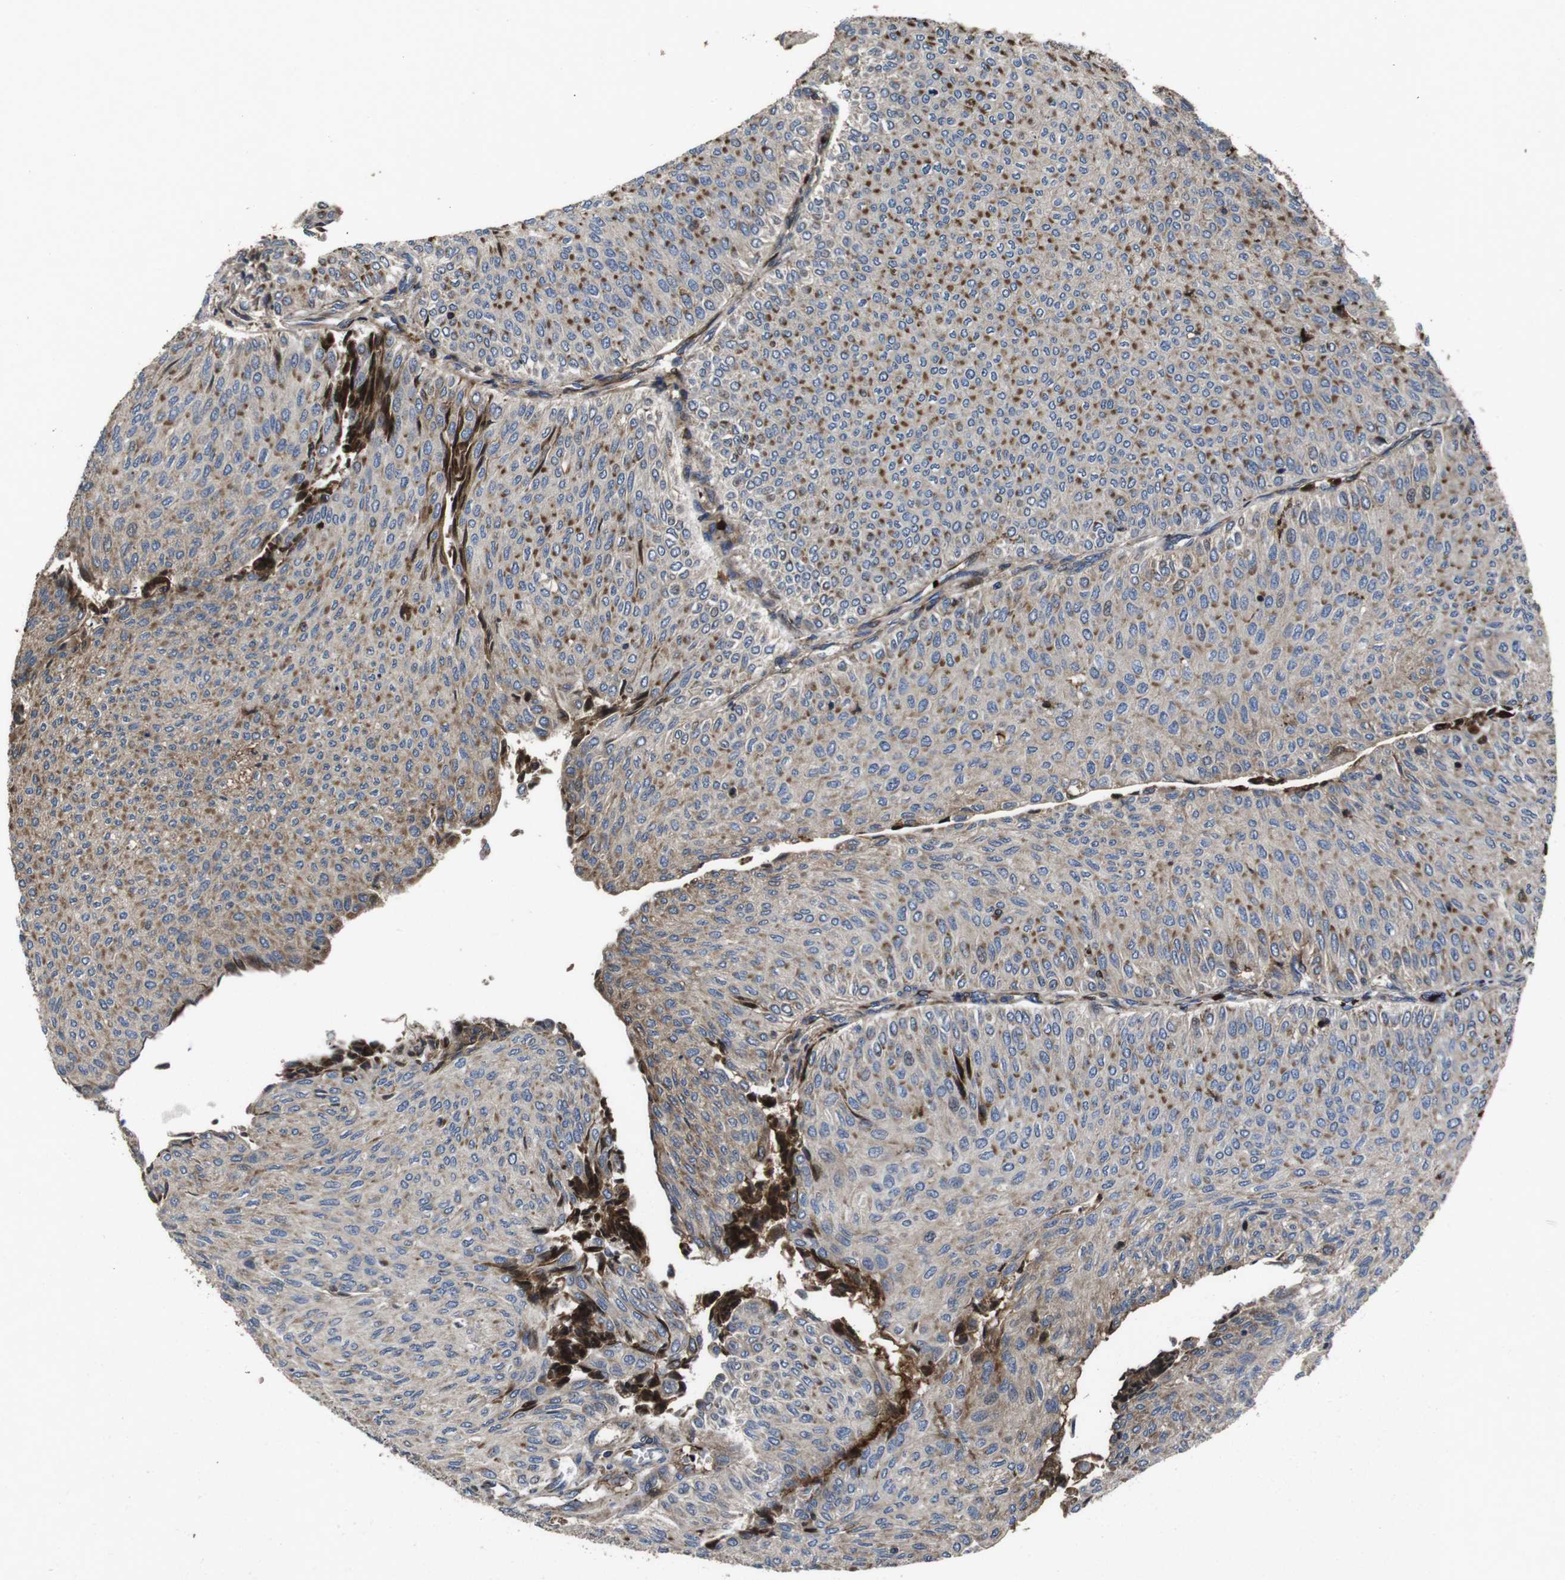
{"staining": {"intensity": "moderate", "quantity": ">75%", "location": "cytoplasmic/membranous"}, "tissue": "urothelial cancer", "cell_type": "Tumor cells", "image_type": "cancer", "snomed": [{"axis": "morphology", "description": "Urothelial carcinoma, Low grade"}, {"axis": "topography", "description": "Urinary bladder"}], "caption": "This photomicrograph displays immunohistochemistry (IHC) staining of human urothelial carcinoma (low-grade), with medium moderate cytoplasmic/membranous staining in approximately >75% of tumor cells.", "gene": "SMYD3", "patient": {"sex": "male", "age": 78}}